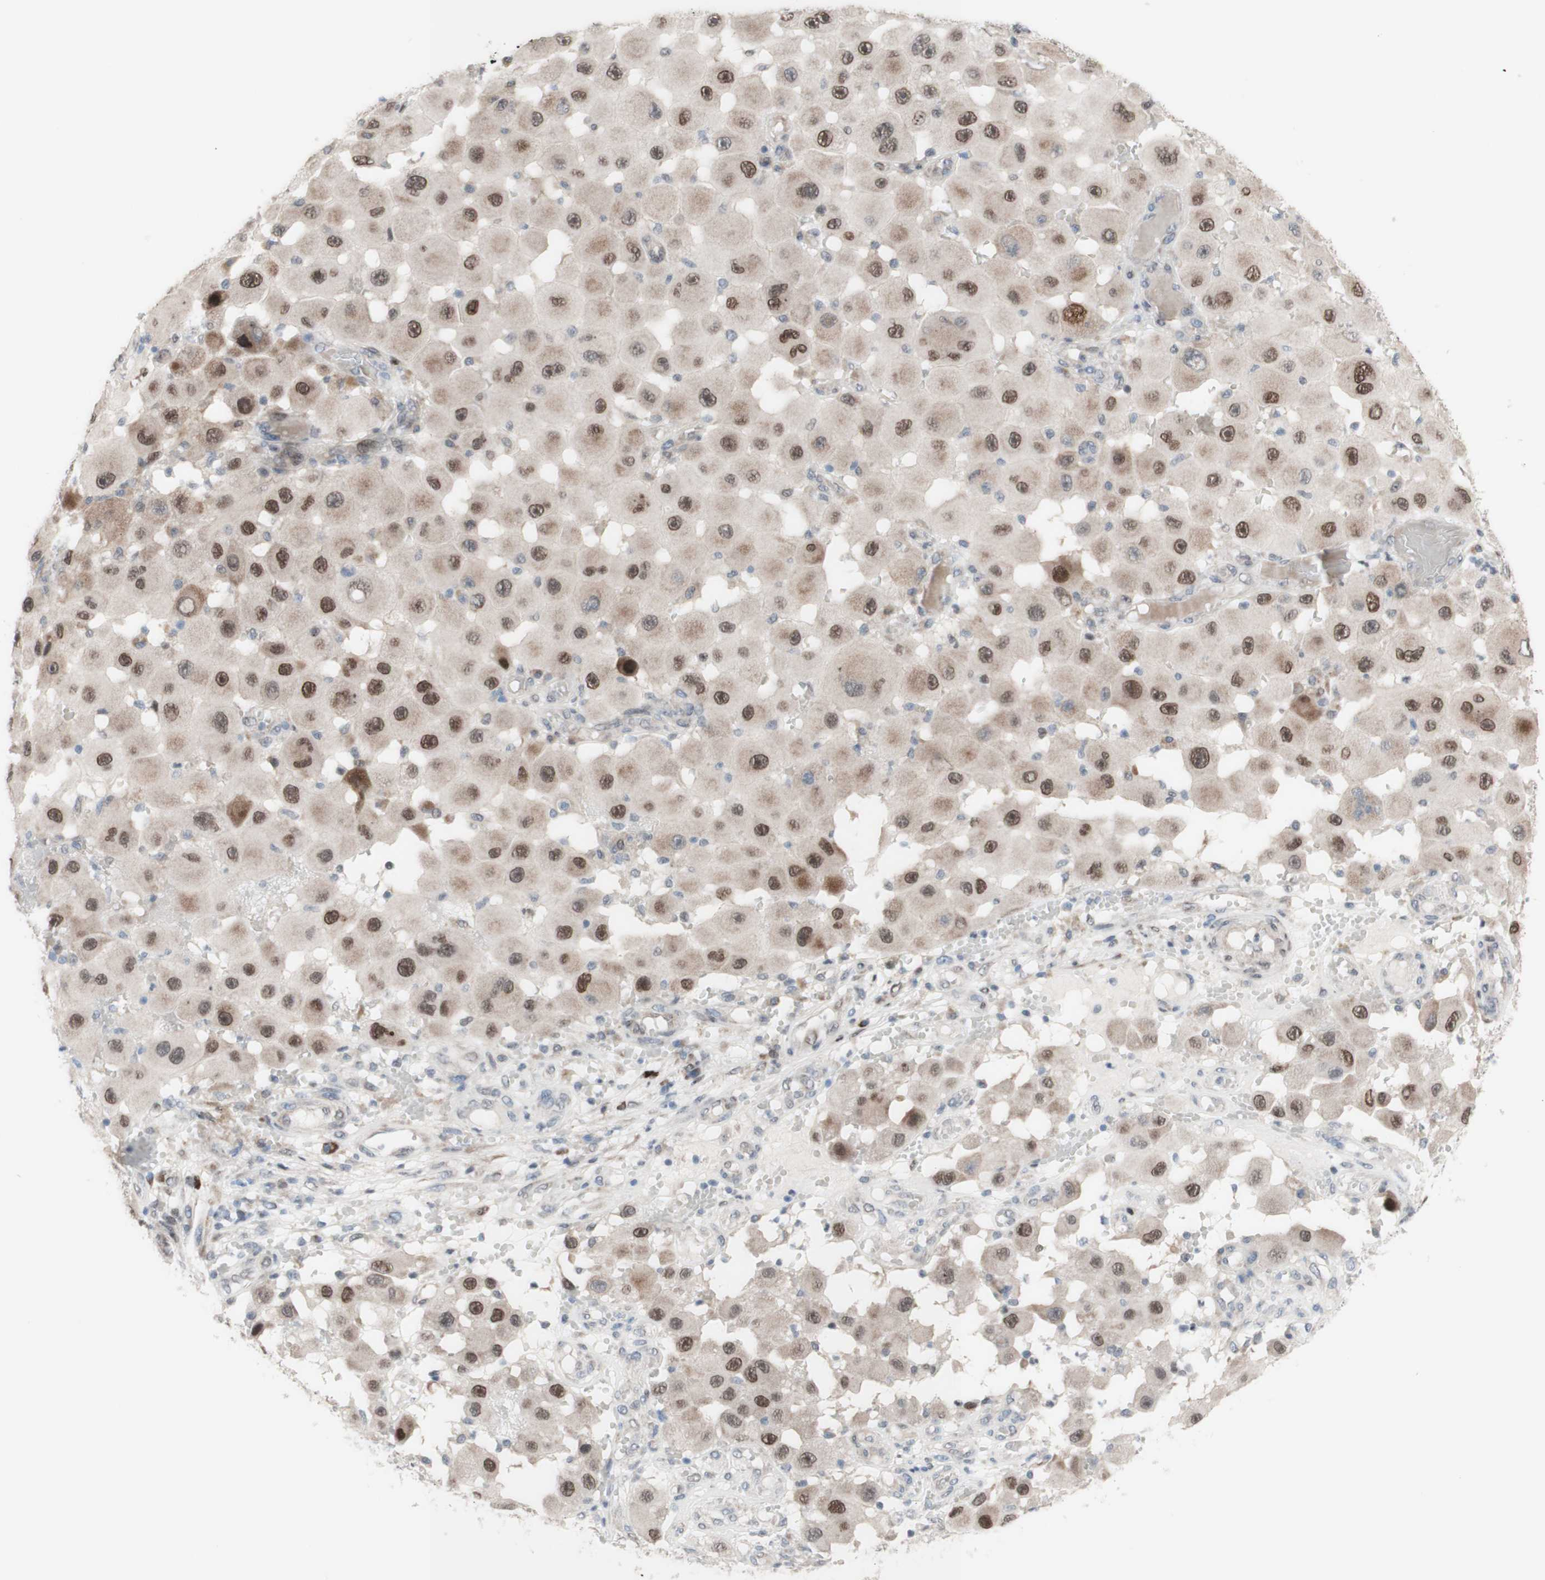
{"staining": {"intensity": "weak", "quantity": ">75%", "location": "nuclear"}, "tissue": "melanoma", "cell_type": "Tumor cells", "image_type": "cancer", "snomed": [{"axis": "morphology", "description": "Malignant melanoma, NOS"}, {"axis": "topography", "description": "Skin"}], "caption": "IHC micrograph of malignant melanoma stained for a protein (brown), which reveals low levels of weak nuclear positivity in approximately >75% of tumor cells.", "gene": "PHTF2", "patient": {"sex": "female", "age": 81}}